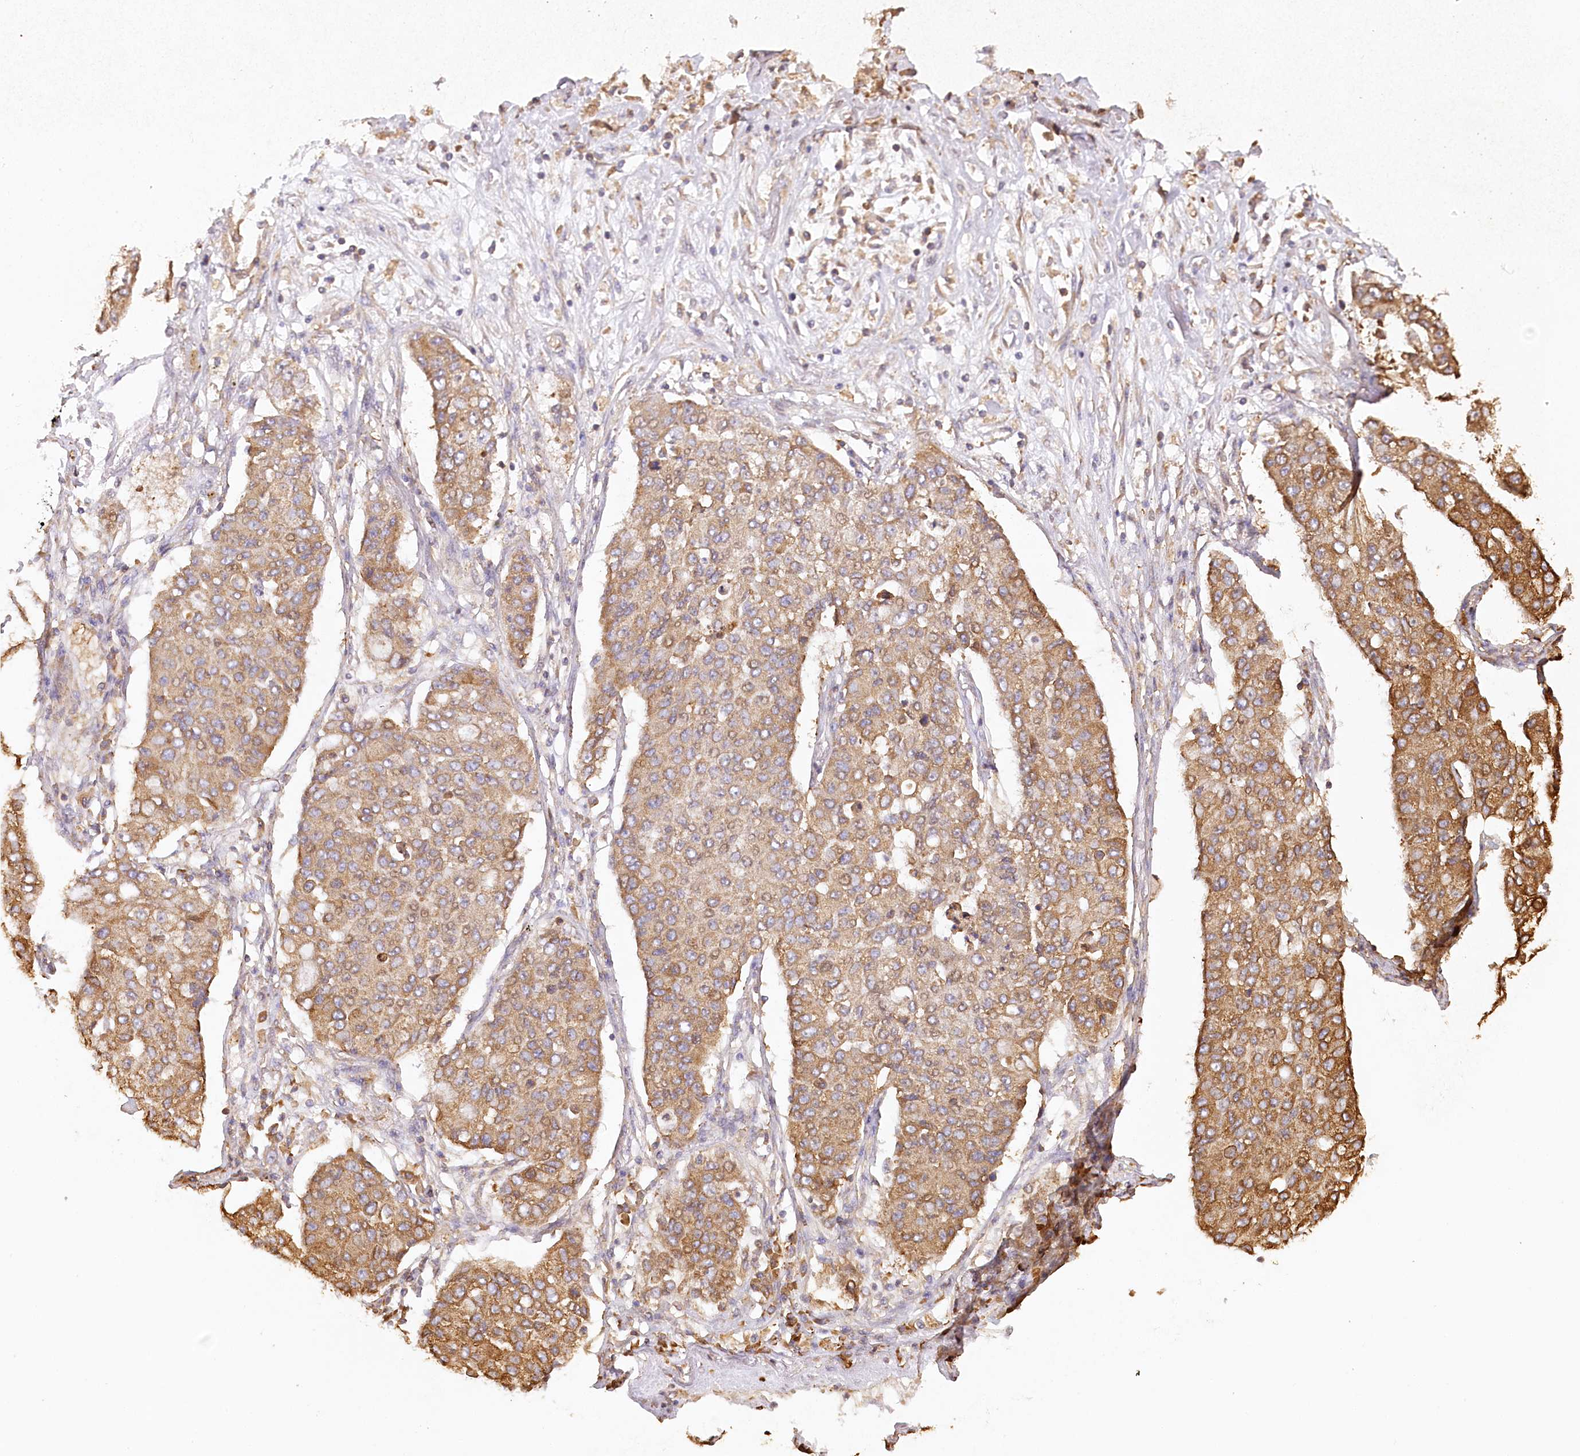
{"staining": {"intensity": "moderate", "quantity": ">75%", "location": "cytoplasmic/membranous"}, "tissue": "lung cancer", "cell_type": "Tumor cells", "image_type": "cancer", "snomed": [{"axis": "morphology", "description": "Squamous cell carcinoma, NOS"}, {"axis": "topography", "description": "Lung"}], "caption": "Tumor cells show moderate cytoplasmic/membranous positivity in about >75% of cells in lung cancer (squamous cell carcinoma).", "gene": "ACAP2", "patient": {"sex": "male", "age": 74}}